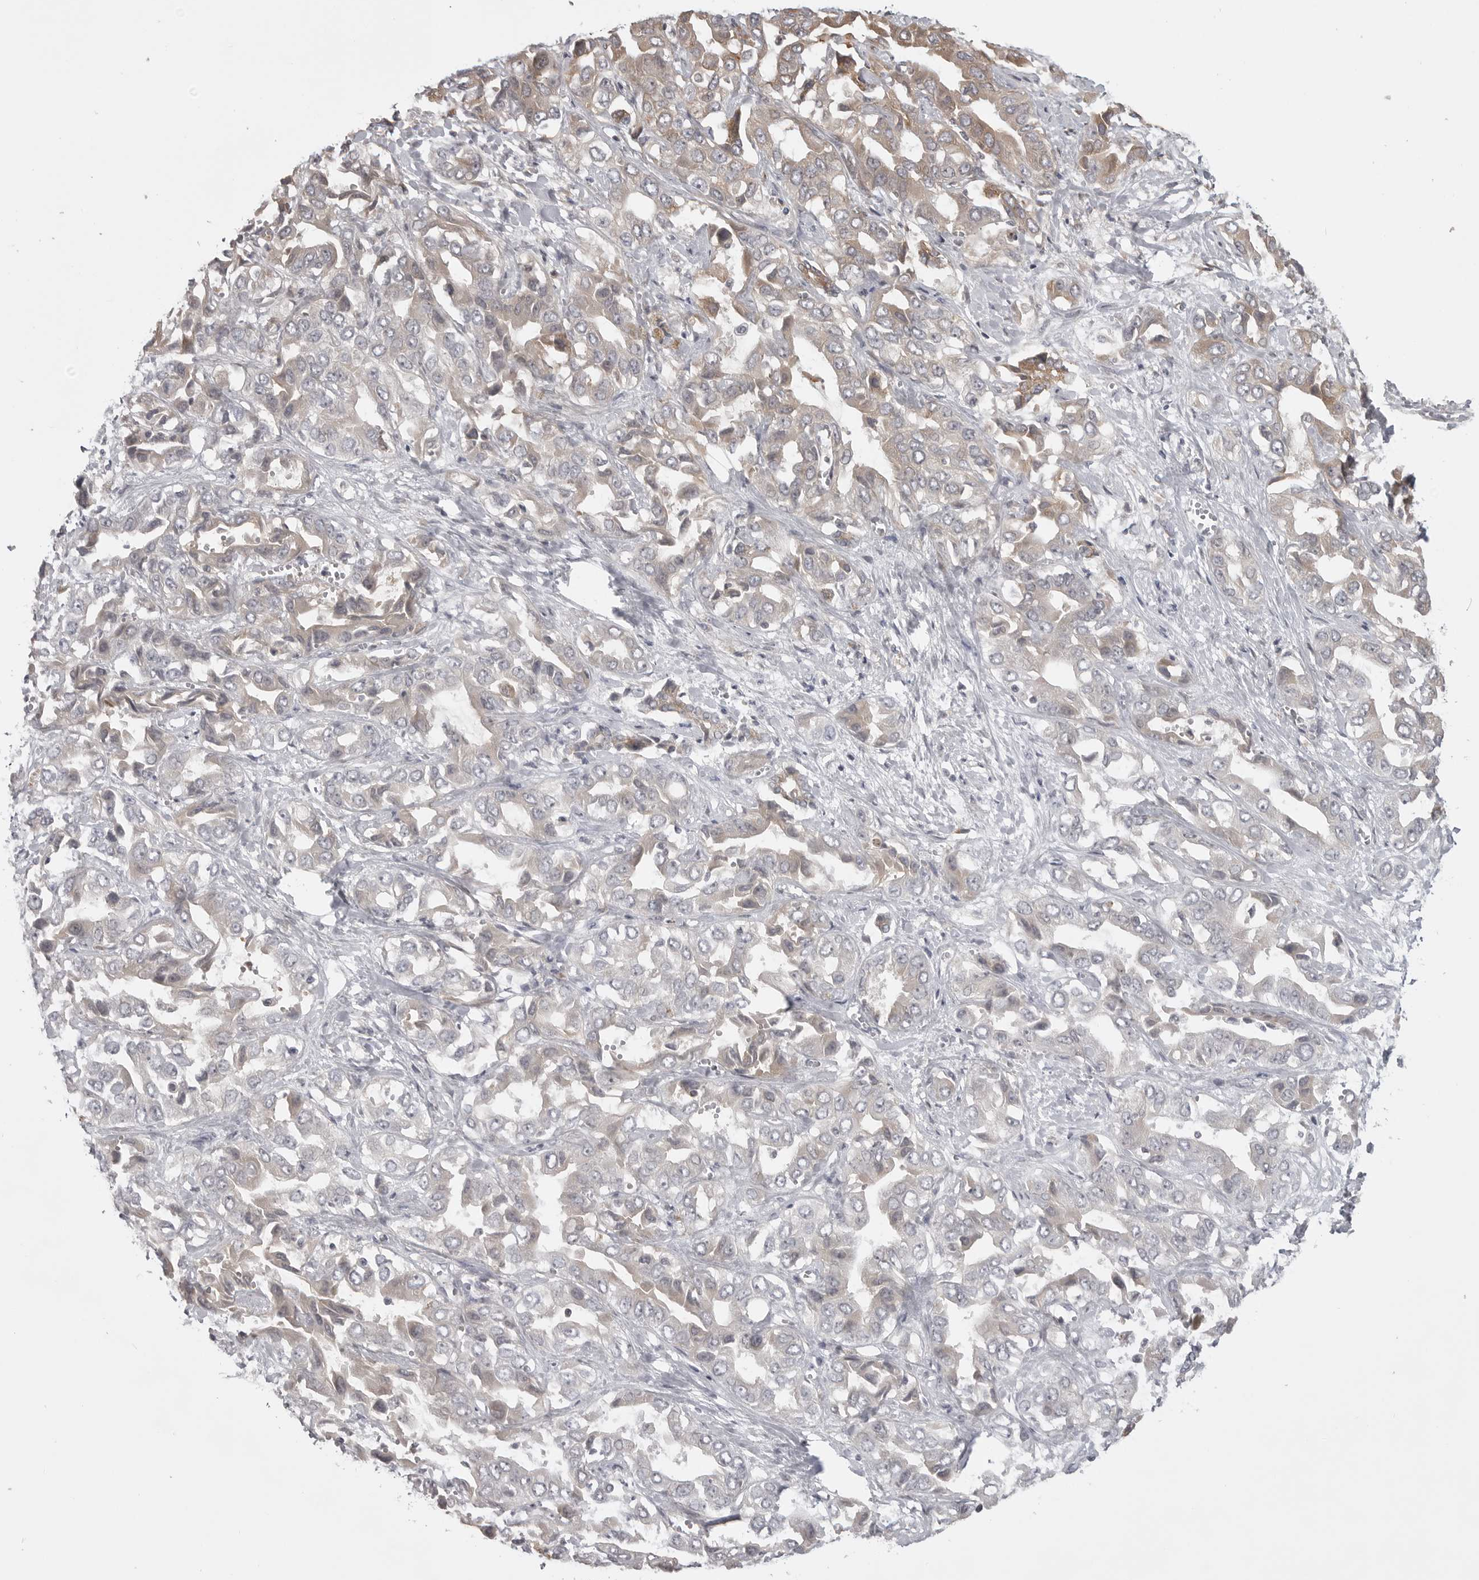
{"staining": {"intensity": "weak", "quantity": "<25%", "location": "cytoplasmic/membranous"}, "tissue": "liver cancer", "cell_type": "Tumor cells", "image_type": "cancer", "snomed": [{"axis": "morphology", "description": "Cholangiocarcinoma"}, {"axis": "topography", "description": "Liver"}], "caption": "Tumor cells are negative for protein expression in human liver cancer.", "gene": "LRRC45", "patient": {"sex": "female", "age": 52}}